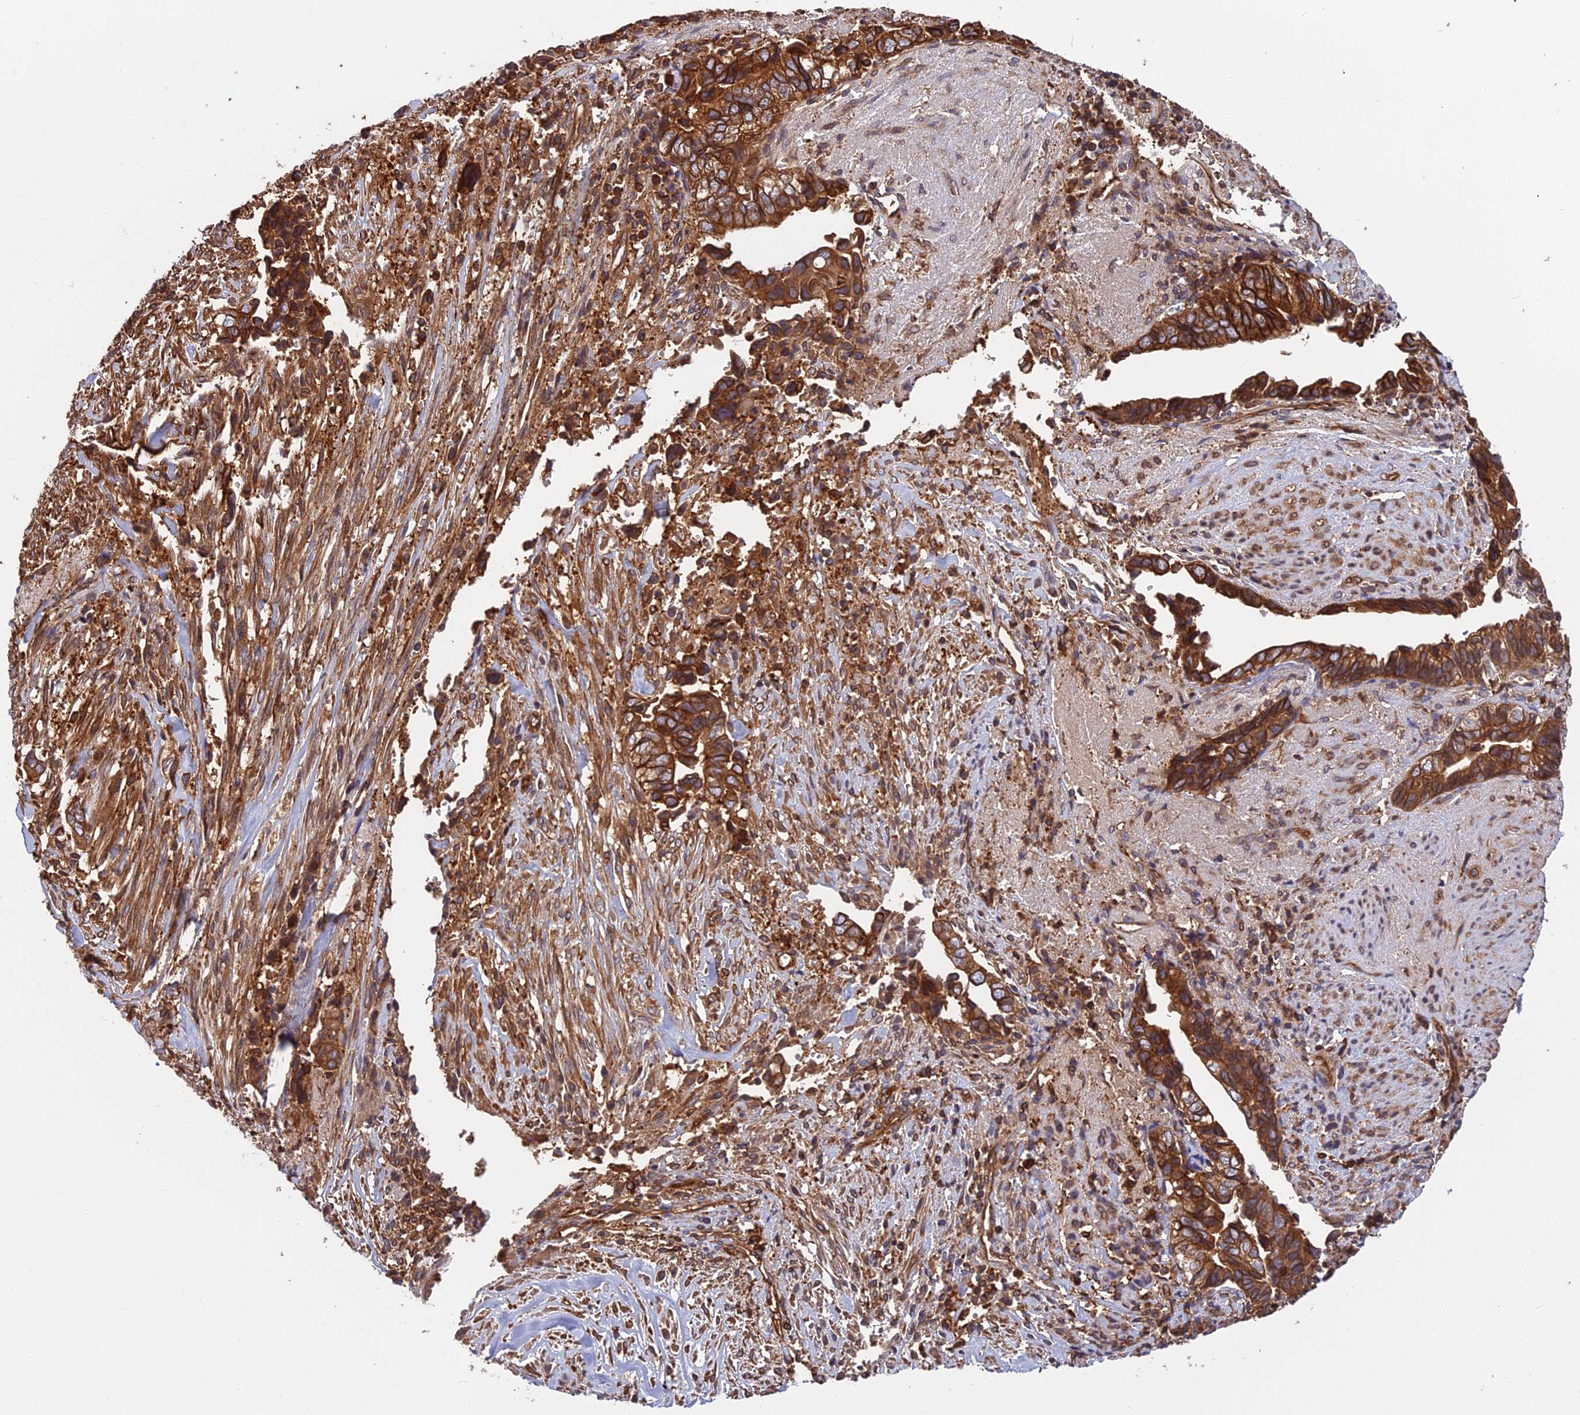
{"staining": {"intensity": "strong", "quantity": ">75%", "location": "cytoplasmic/membranous"}, "tissue": "liver cancer", "cell_type": "Tumor cells", "image_type": "cancer", "snomed": [{"axis": "morphology", "description": "Cholangiocarcinoma"}, {"axis": "topography", "description": "Liver"}], "caption": "This histopathology image shows IHC staining of human cholangiocarcinoma (liver), with high strong cytoplasmic/membranous positivity in approximately >75% of tumor cells.", "gene": "WDR1", "patient": {"sex": "female", "age": 79}}